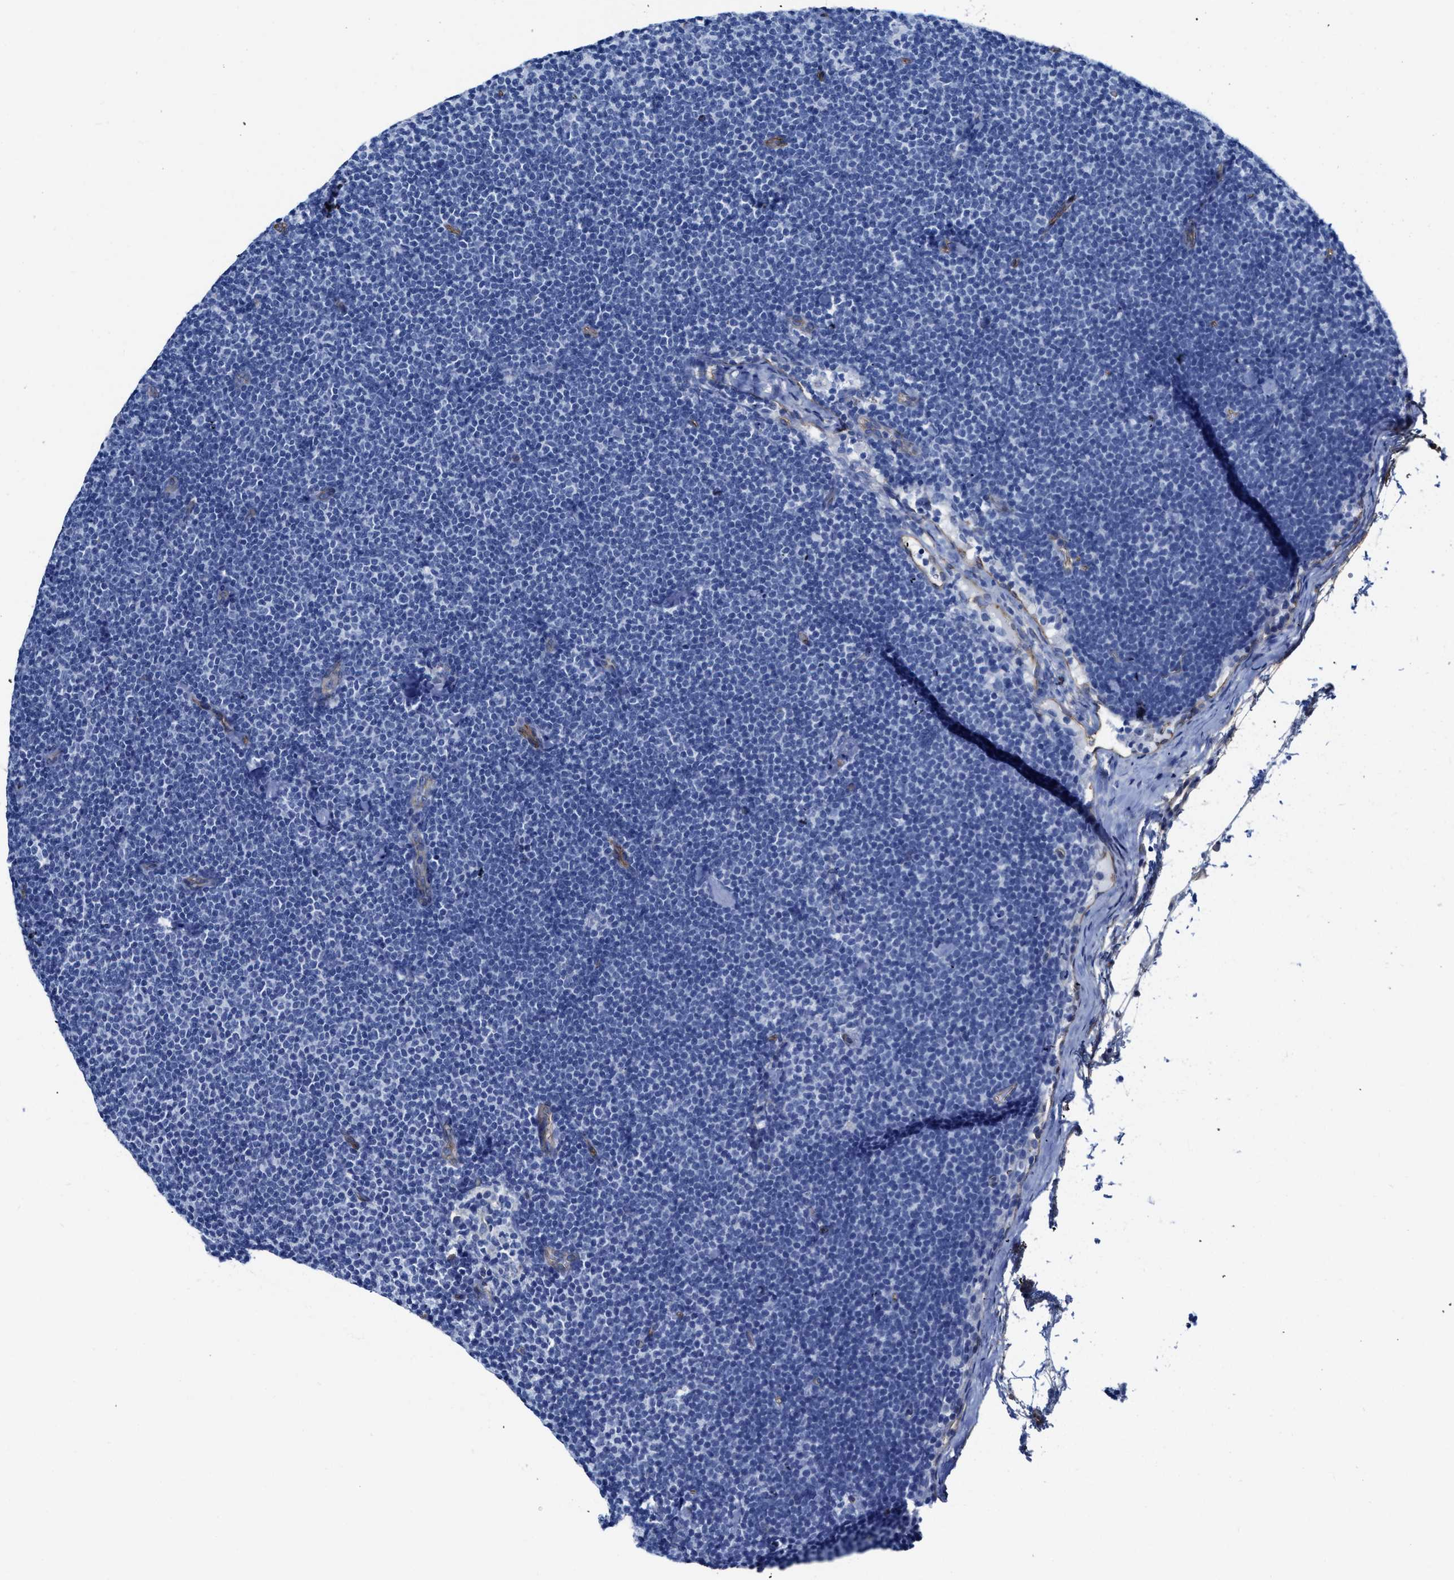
{"staining": {"intensity": "negative", "quantity": "none", "location": "none"}, "tissue": "lymphoma", "cell_type": "Tumor cells", "image_type": "cancer", "snomed": [{"axis": "morphology", "description": "Malignant lymphoma, non-Hodgkin's type, Low grade"}, {"axis": "topography", "description": "Lymph node"}], "caption": "Immunohistochemical staining of human malignant lymphoma, non-Hodgkin's type (low-grade) reveals no significant positivity in tumor cells.", "gene": "KCNMB3", "patient": {"sex": "female", "age": 53}}